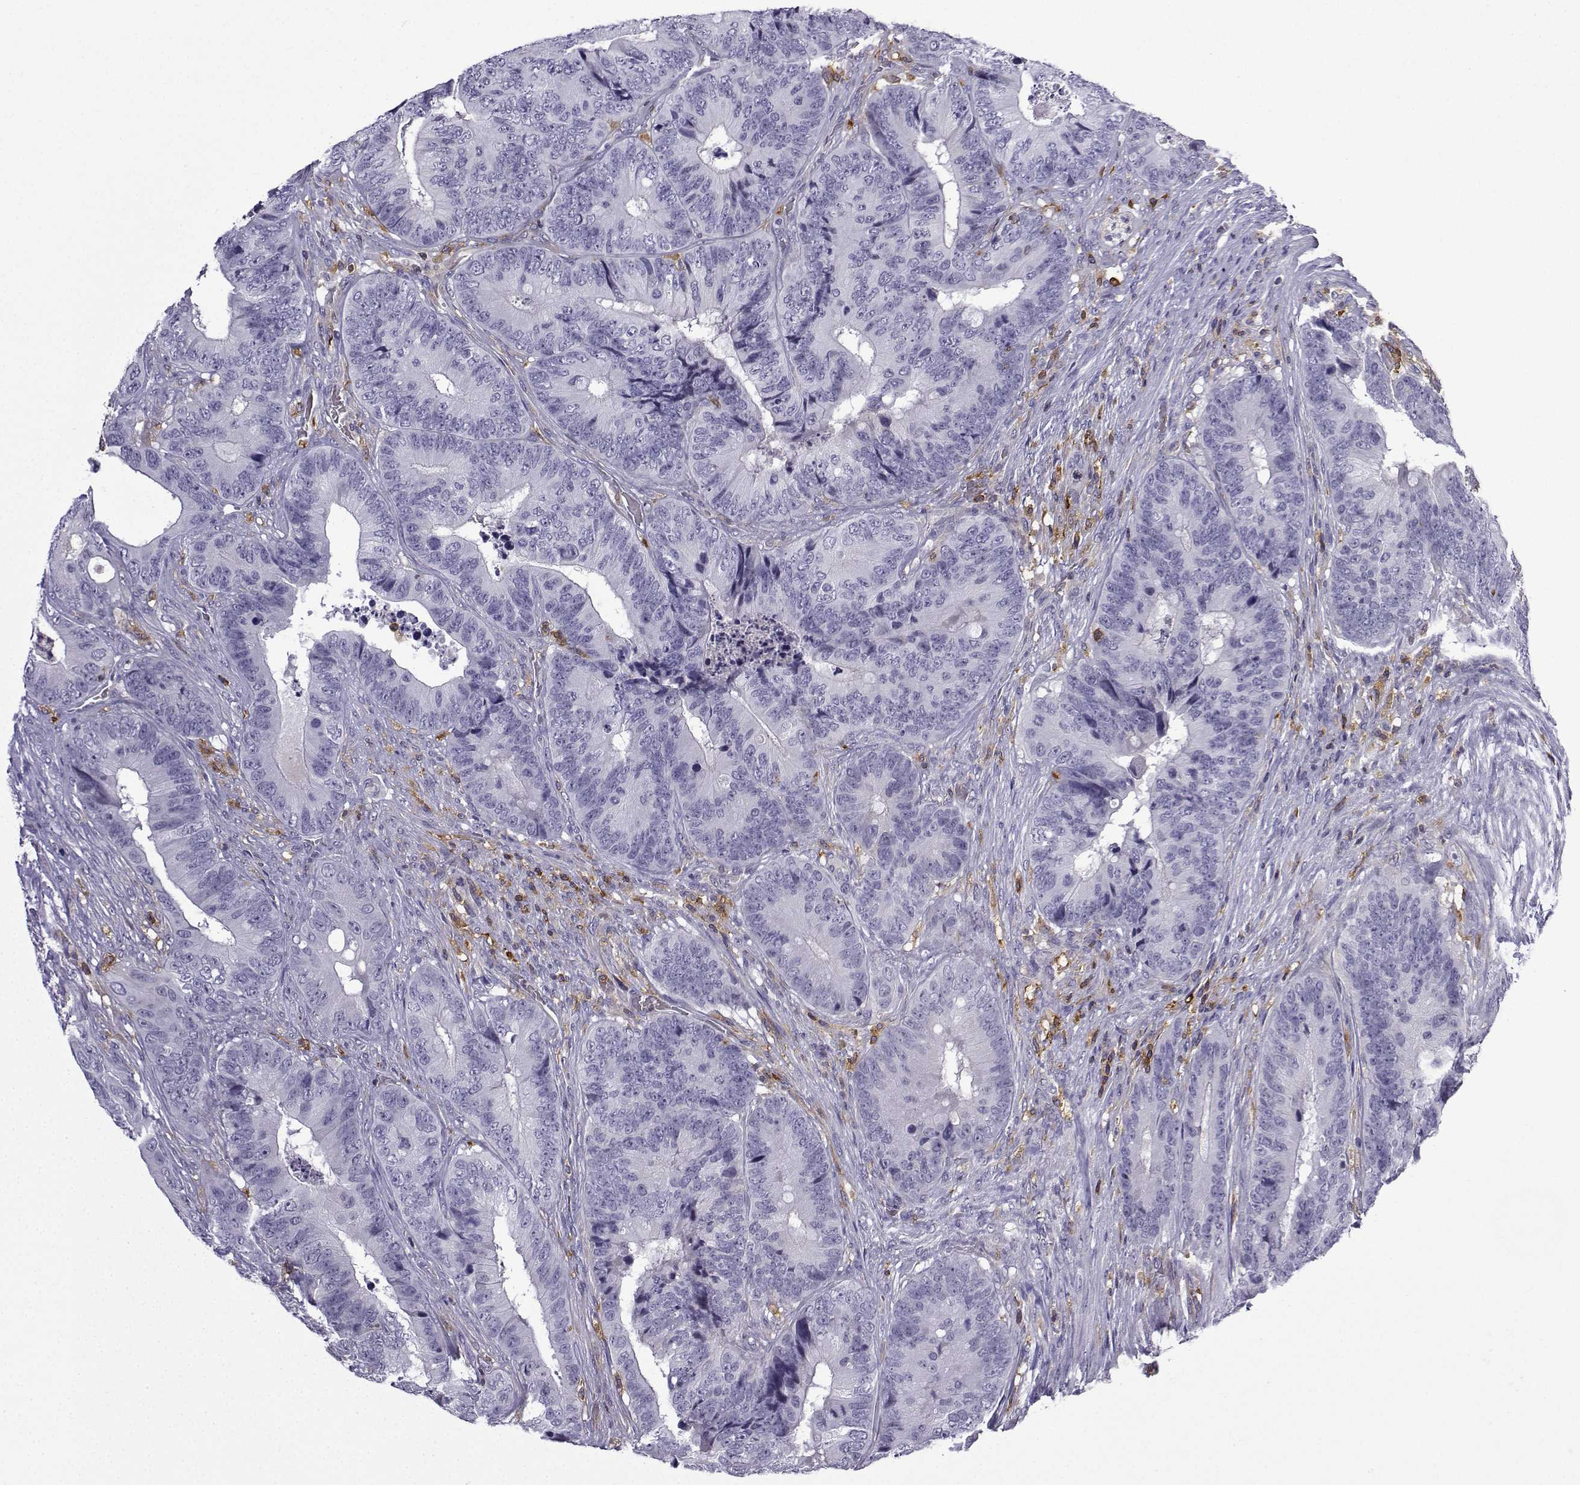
{"staining": {"intensity": "negative", "quantity": "none", "location": "none"}, "tissue": "colorectal cancer", "cell_type": "Tumor cells", "image_type": "cancer", "snomed": [{"axis": "morphology", "description": "Adenocarcinoma, NOS"}, {"axis": "topography", "description": "Colon"}], "caption": "Histopathology image shows no protein expression in tumor cells of colorectal adenocarcinoma tissue.", "gene": "DOCK10", "patient": {"sex": "male", "age": 84}}